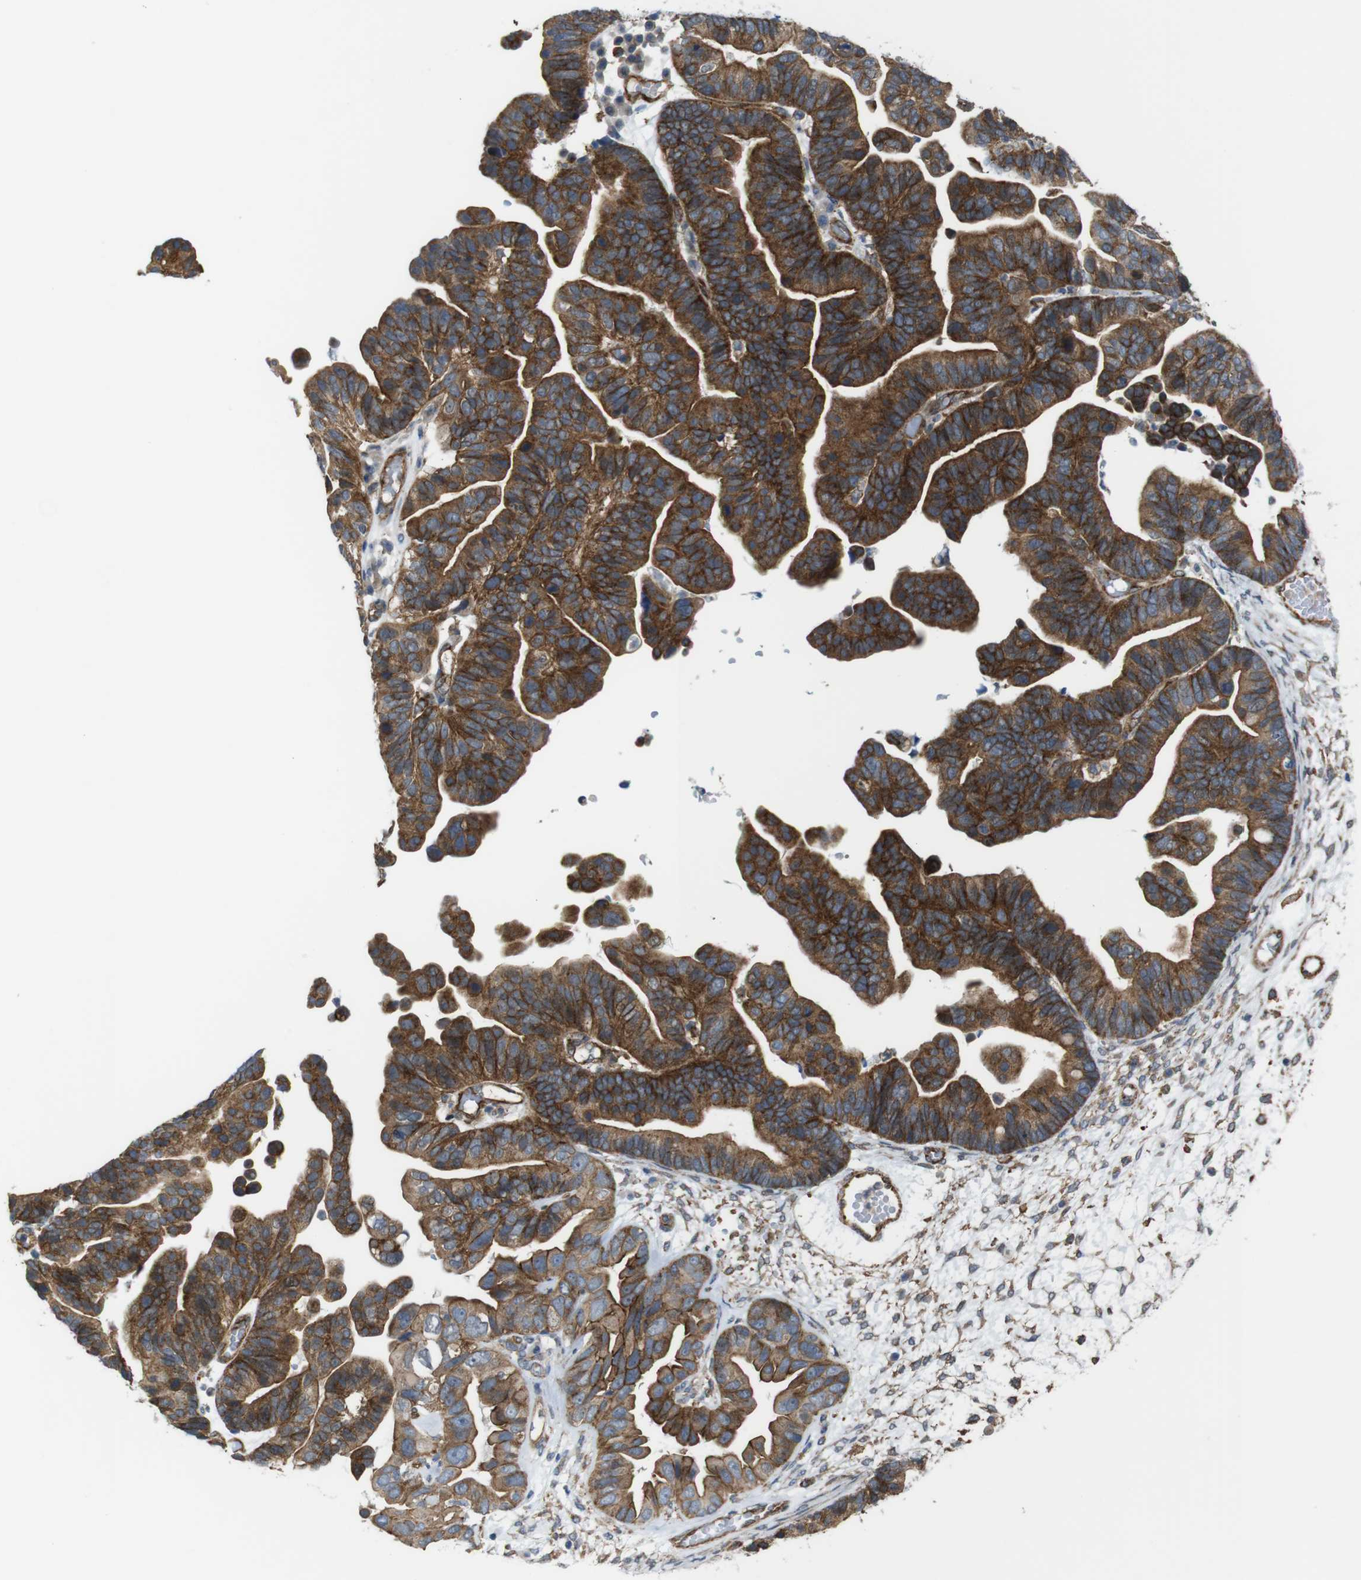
{"staining": {"intensity": "strong", "quantity": ">75%", "location": "cytoplasmic/membranous"}, "tissue": "ovarian cancer", "cell_type": "Tumor cells", "image_type": "cancer", "snomed": [{"axis": "morphology", "description": "Cystadenocarcinoma, serous, NOS"}, {"axis": "topography", "description": "Ovary"}], "caption": "Strong cytoplasmic/membranous positivity for a protein is appreciated in approximately >75% of tumor cells of ovarian serous cystadenocarcinoma using immunohistochemistry (IHC).", "gene": "PTGER4", "patient": {"sex": "female", "age": 56}}